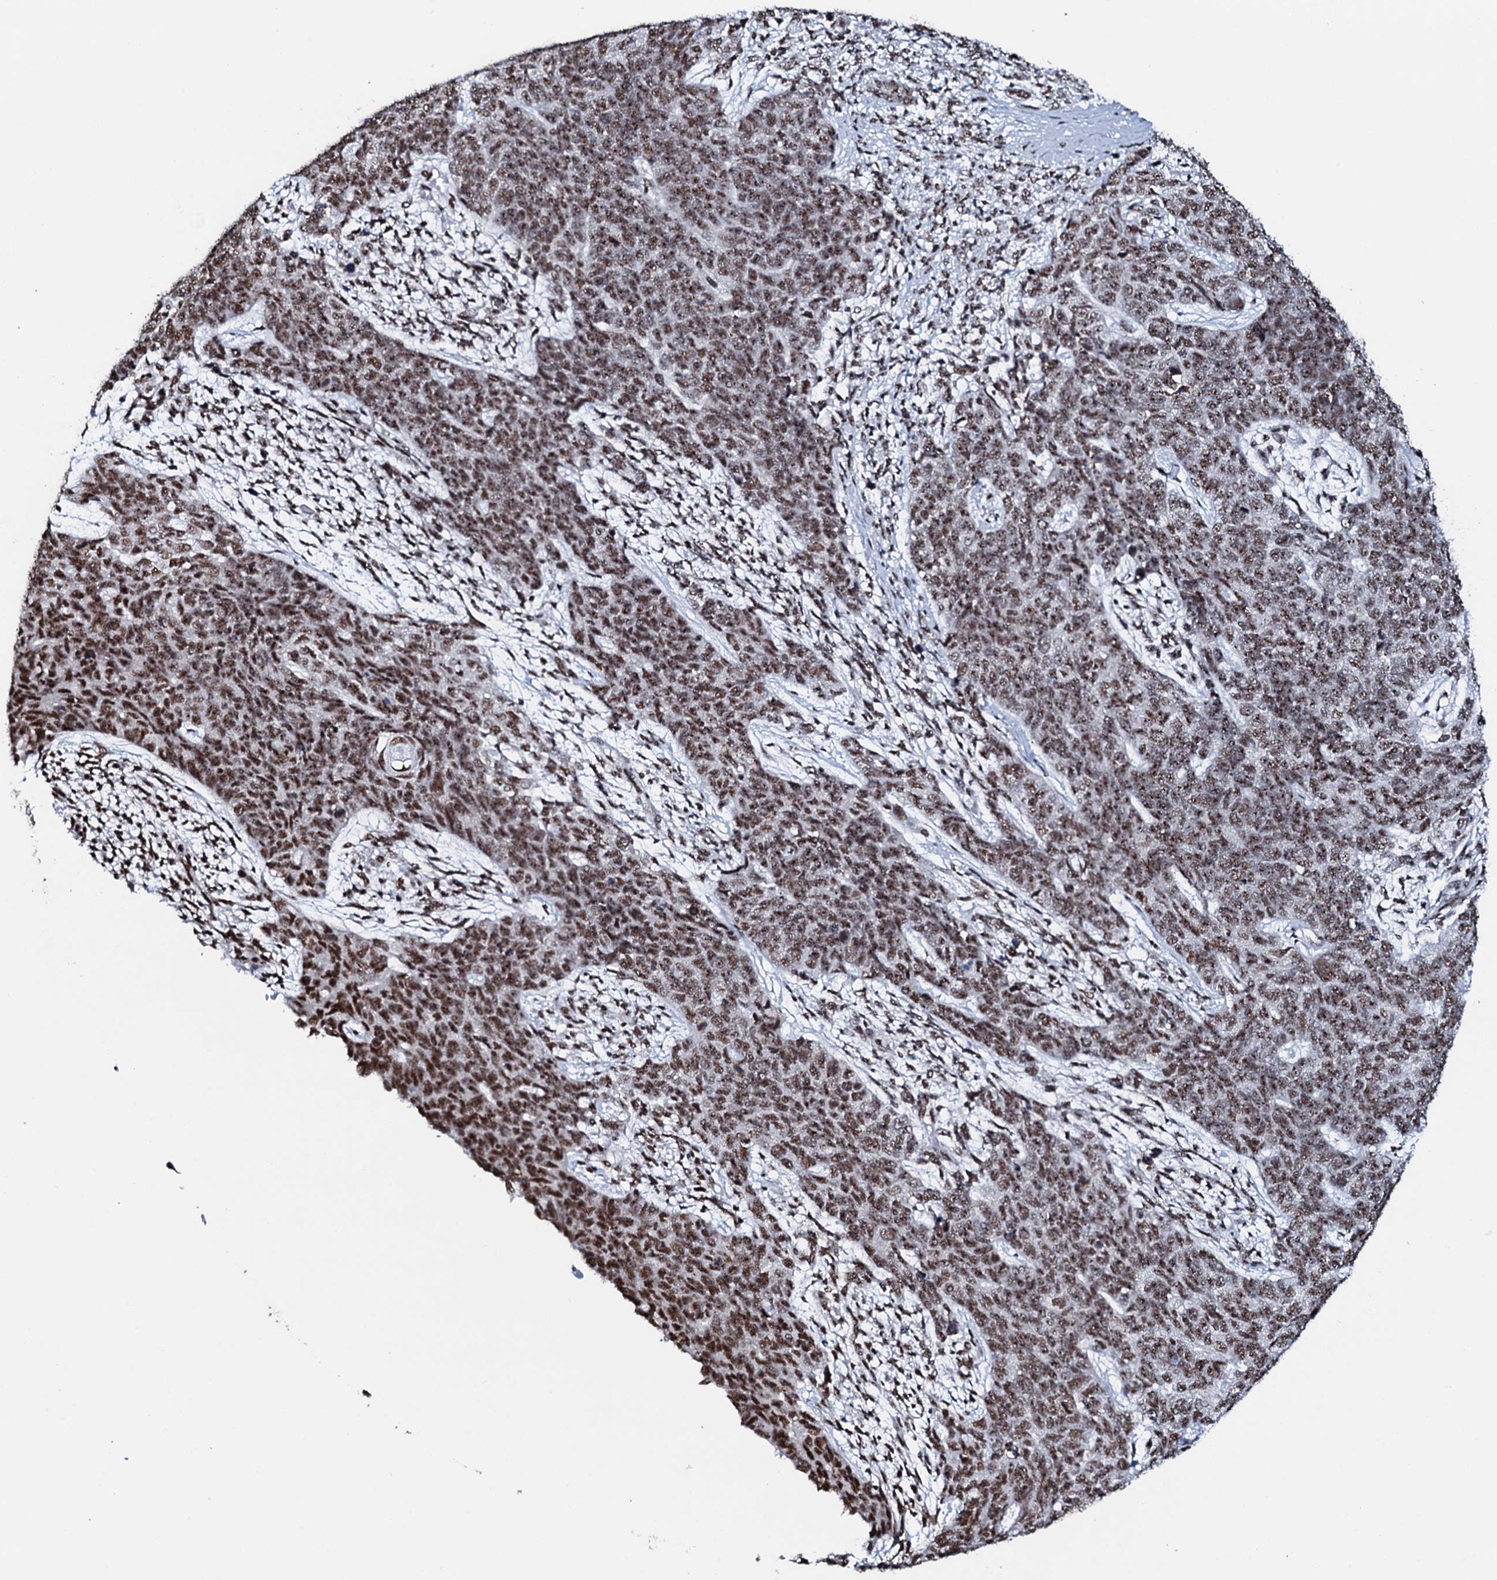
{"staining": {"intensity": "moderate", "quantity": ">75%", "location": "nuclear"}, "tissue": "cervical cancer", "cell_type": "Tumor cells", "image_type": "cancer", "snomed": [{"axis": "morphology", "description": "Squamous cell carcinoma, NOS"}, {"axis": "topography", "description": "Cervix"}], "caption": "Protein expression analysis of cervical cancer shows moderate nuclear positivity in about >75% of tumor cells.", "gene": "NKAPD1", "patient": {"sex": "female", "age": 63}}